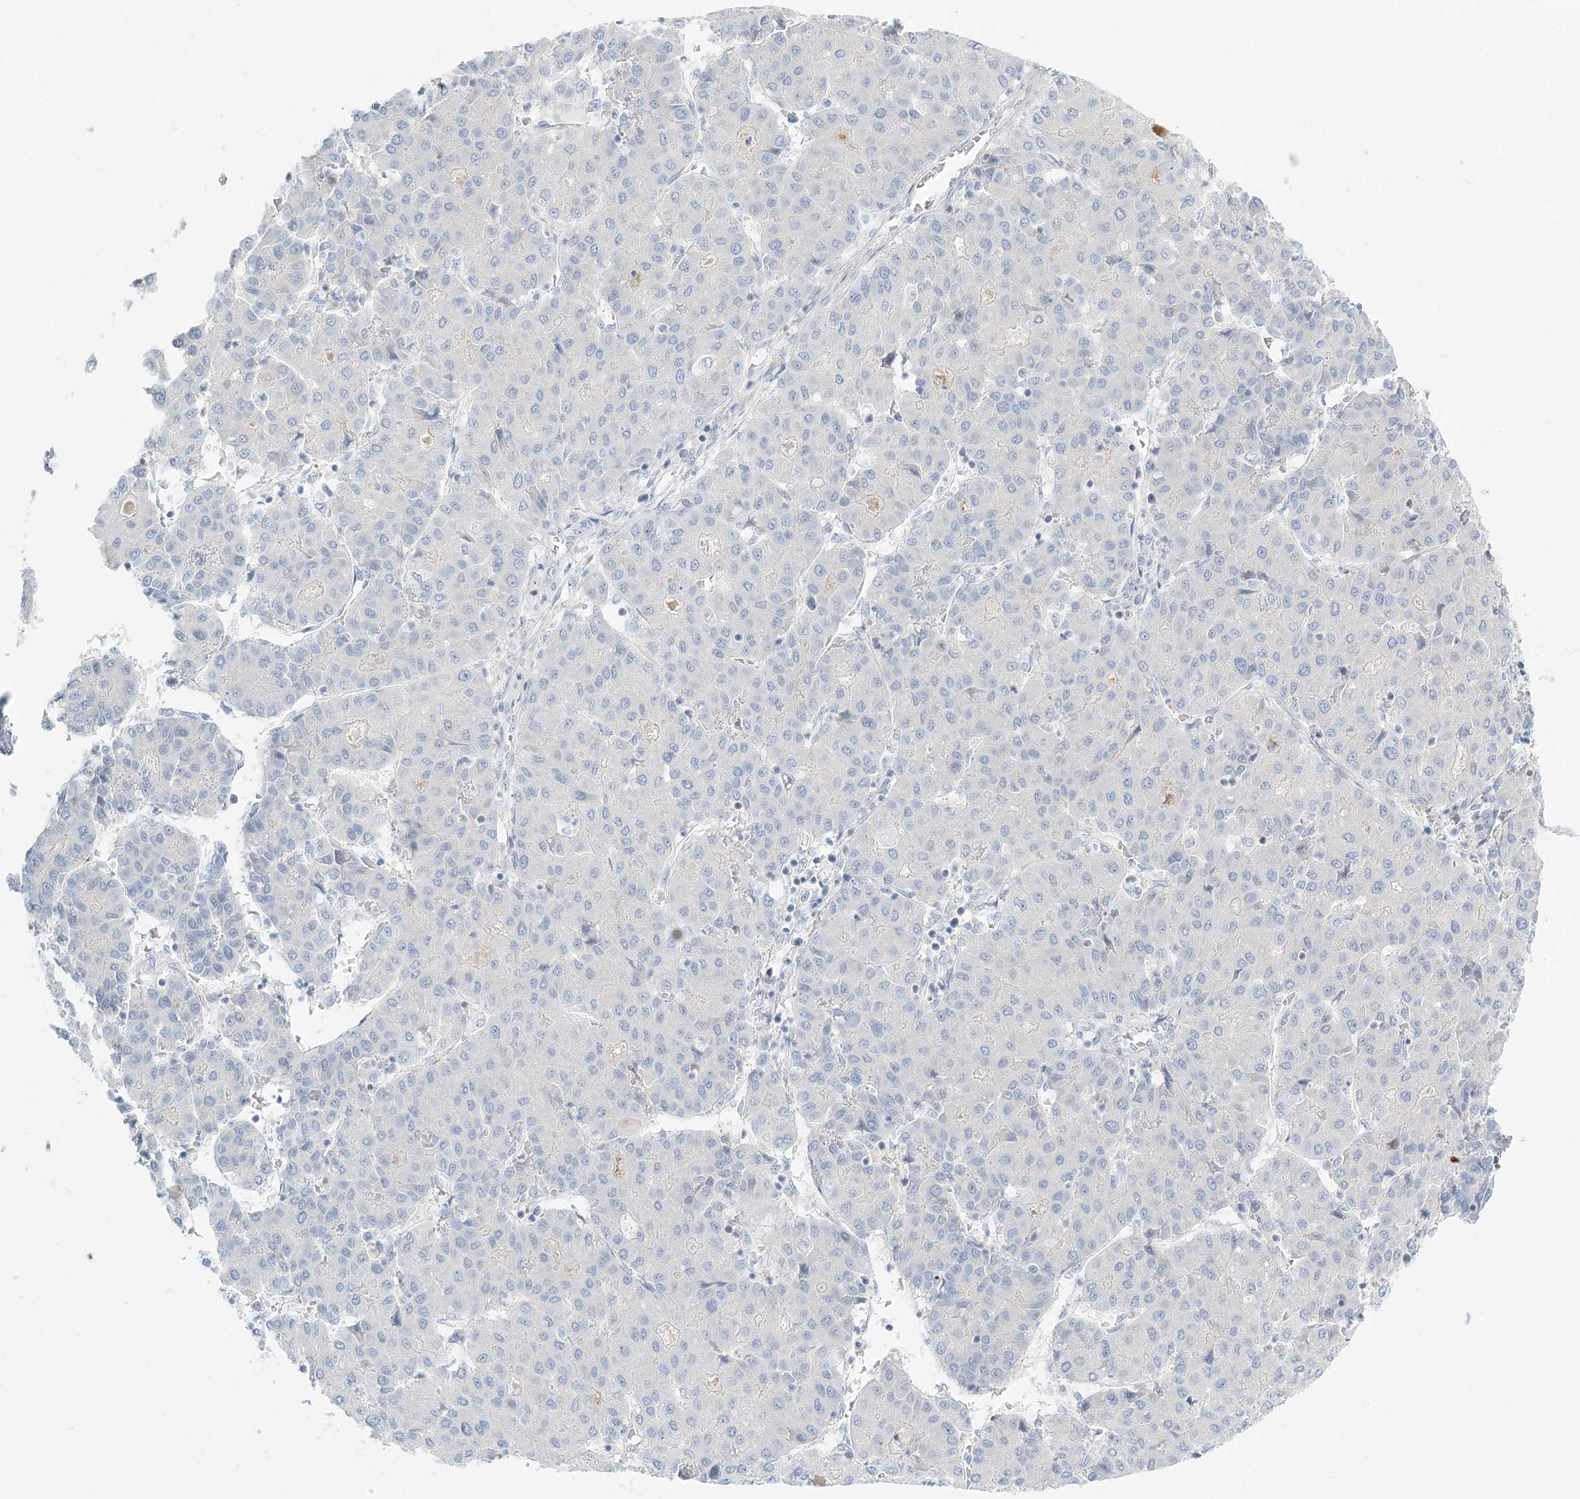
{"staining": {"intensity": "negative", "quantity": "none", "location": "none"}, "tissue": "liver cancer", "cell_type": "Tumor cells", "image_type": "cancer", "snomed": [{"axis": "morphology", "description": "Carcinoma, Hepatocellular, NOS"}, {"axis": "topography", "description": "Liver"}], "caption": "The immunohistochemistry micrograph has no significant expression in tumor cells of liver cancer tissue. Brightfield microscopy of immunohistochemistry stained with DAB (brown) and hematoxylin (blue), captured at high magnification.", "gene": "NAA11", "patient": {"sex": "male", "age": 65}}